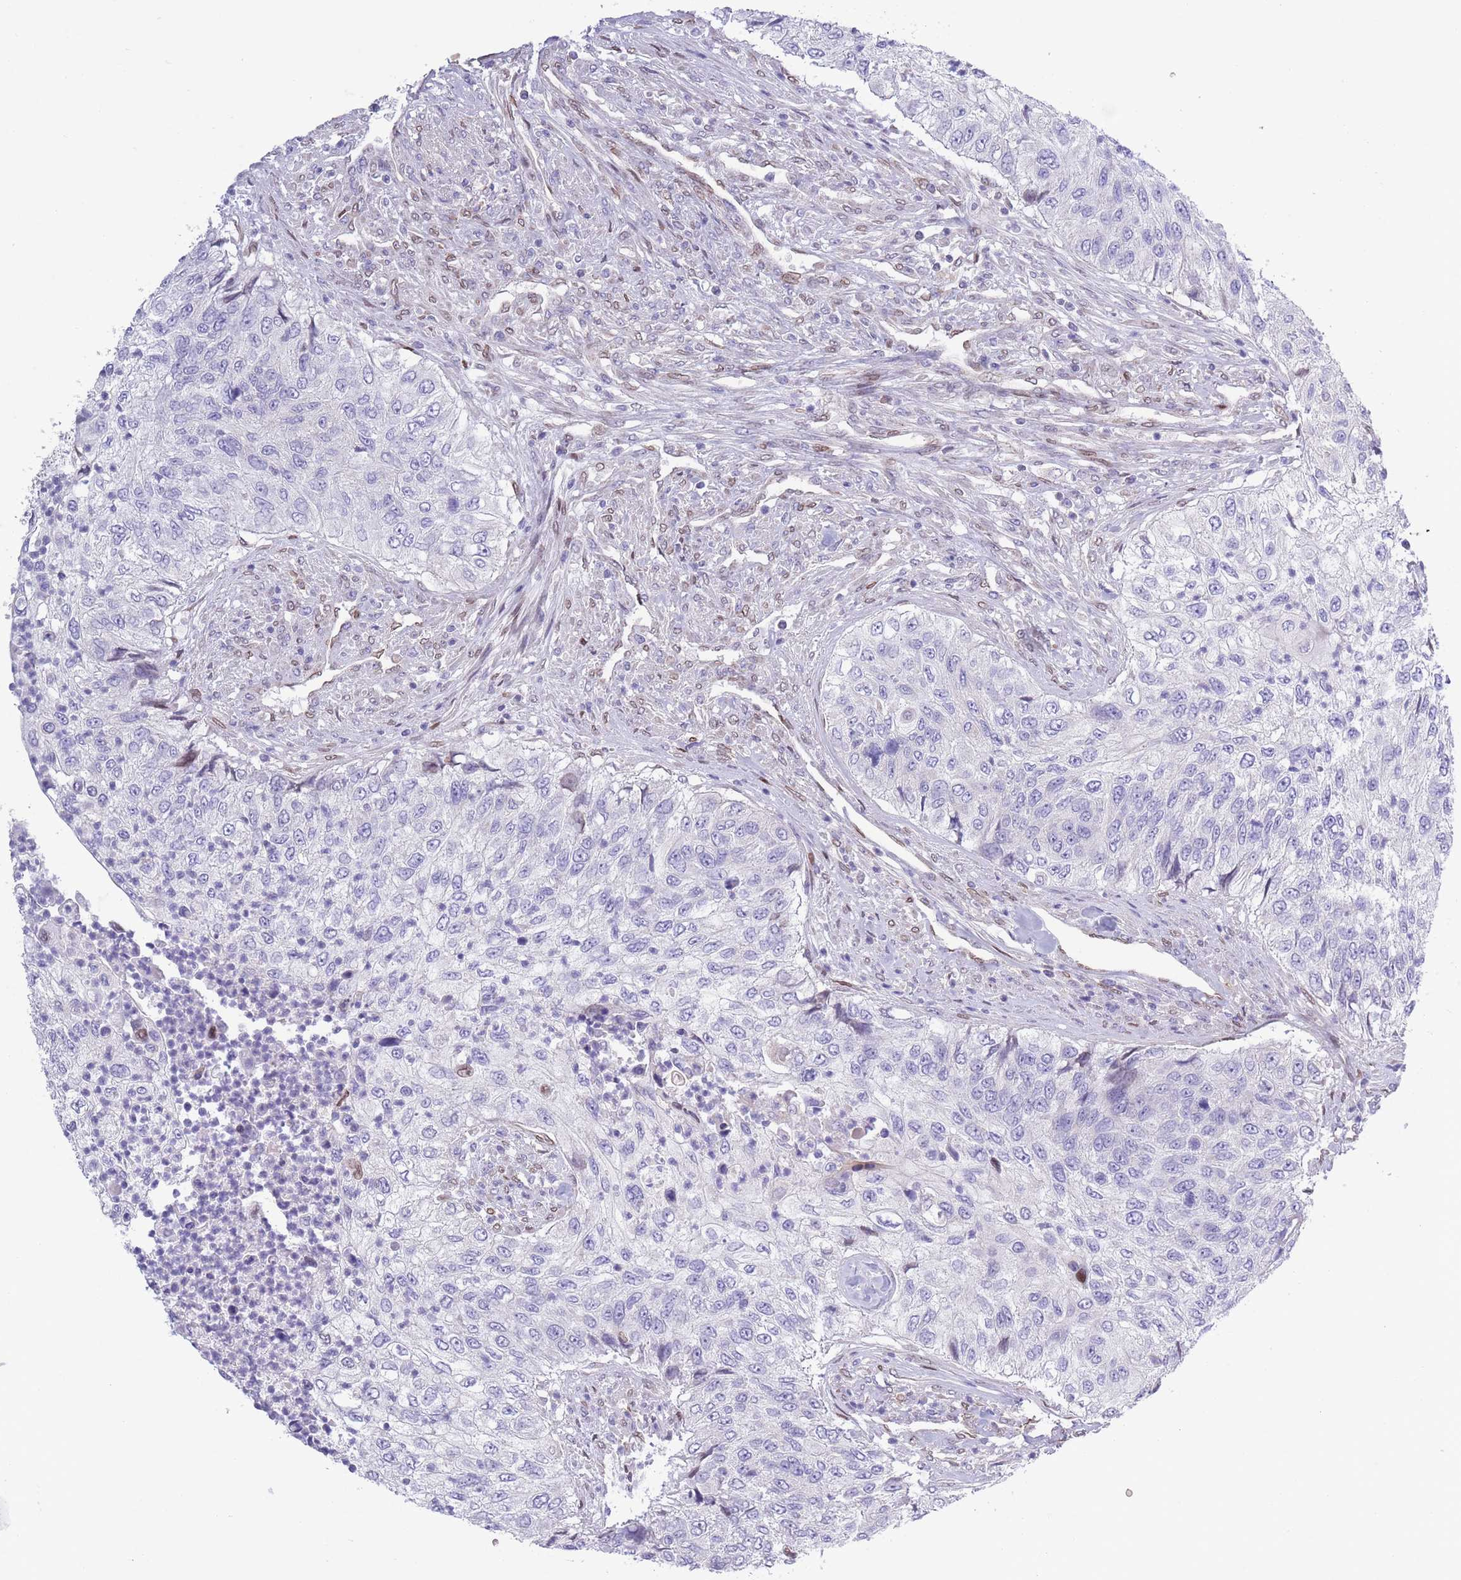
{"staining": {"intensity": "negative", "quantity": "none", "location": "none"}, "tissue": "urothelial cancer", "cell_type": "Tumor cells", "image_type": "cancer", "snomed": [{"axis": "morphology", "description": "Urothelial carcinoma, High grade"}, {"axis": "topography", "description": "Urinary bladder"}], "caption": "Immunohistochemical staining of urothelial carcinoma (high-grade) shows no significant positivity in tumor cells.", "gene": "PDHA1", "patient": {"sex": "female", "age": 60}}